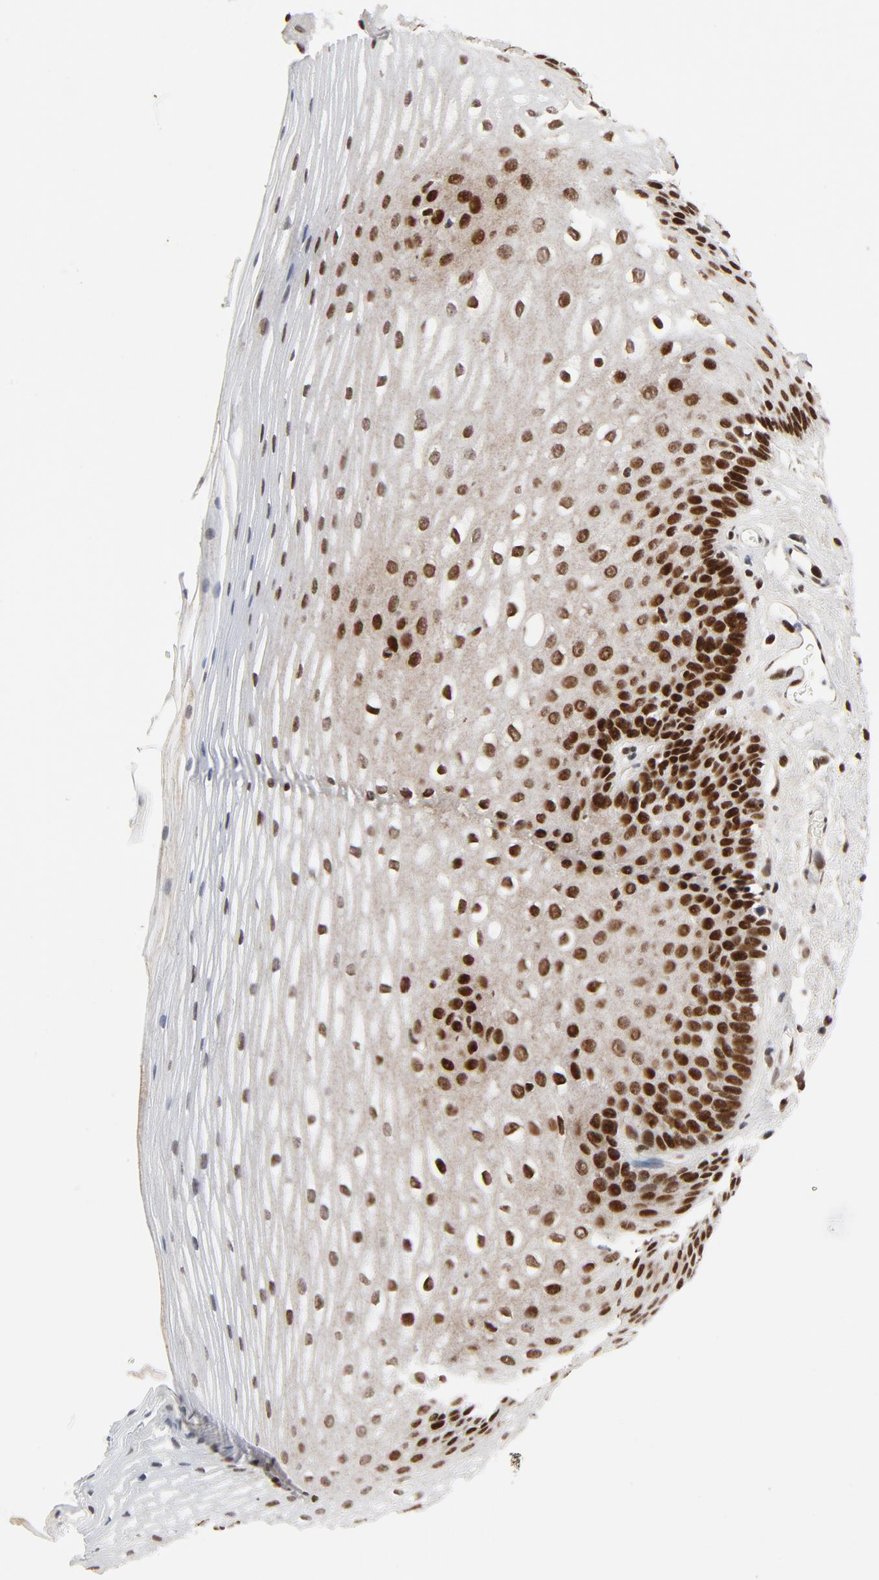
{"staining": {"intensity": "strong", "quantity": ">75%", "location": "nuclear"}, "tissue": "esophagus", "cell_type": "Squamous epithelial cells", "image_type": "normal", "snomed": [{"axis": "morphology", "description": "Normal tissue, NOS"}, {"axis": "topography", "description": "Esophagus"}], "caption": "Immunohistochemical staining of unremarkable esophagus displays >75% levels of strong nuclear protein expression in approximately >75% of squamous epithelial cells.", "gene": "GTF2I", "patient": {"sex": "female", "age": 70}}